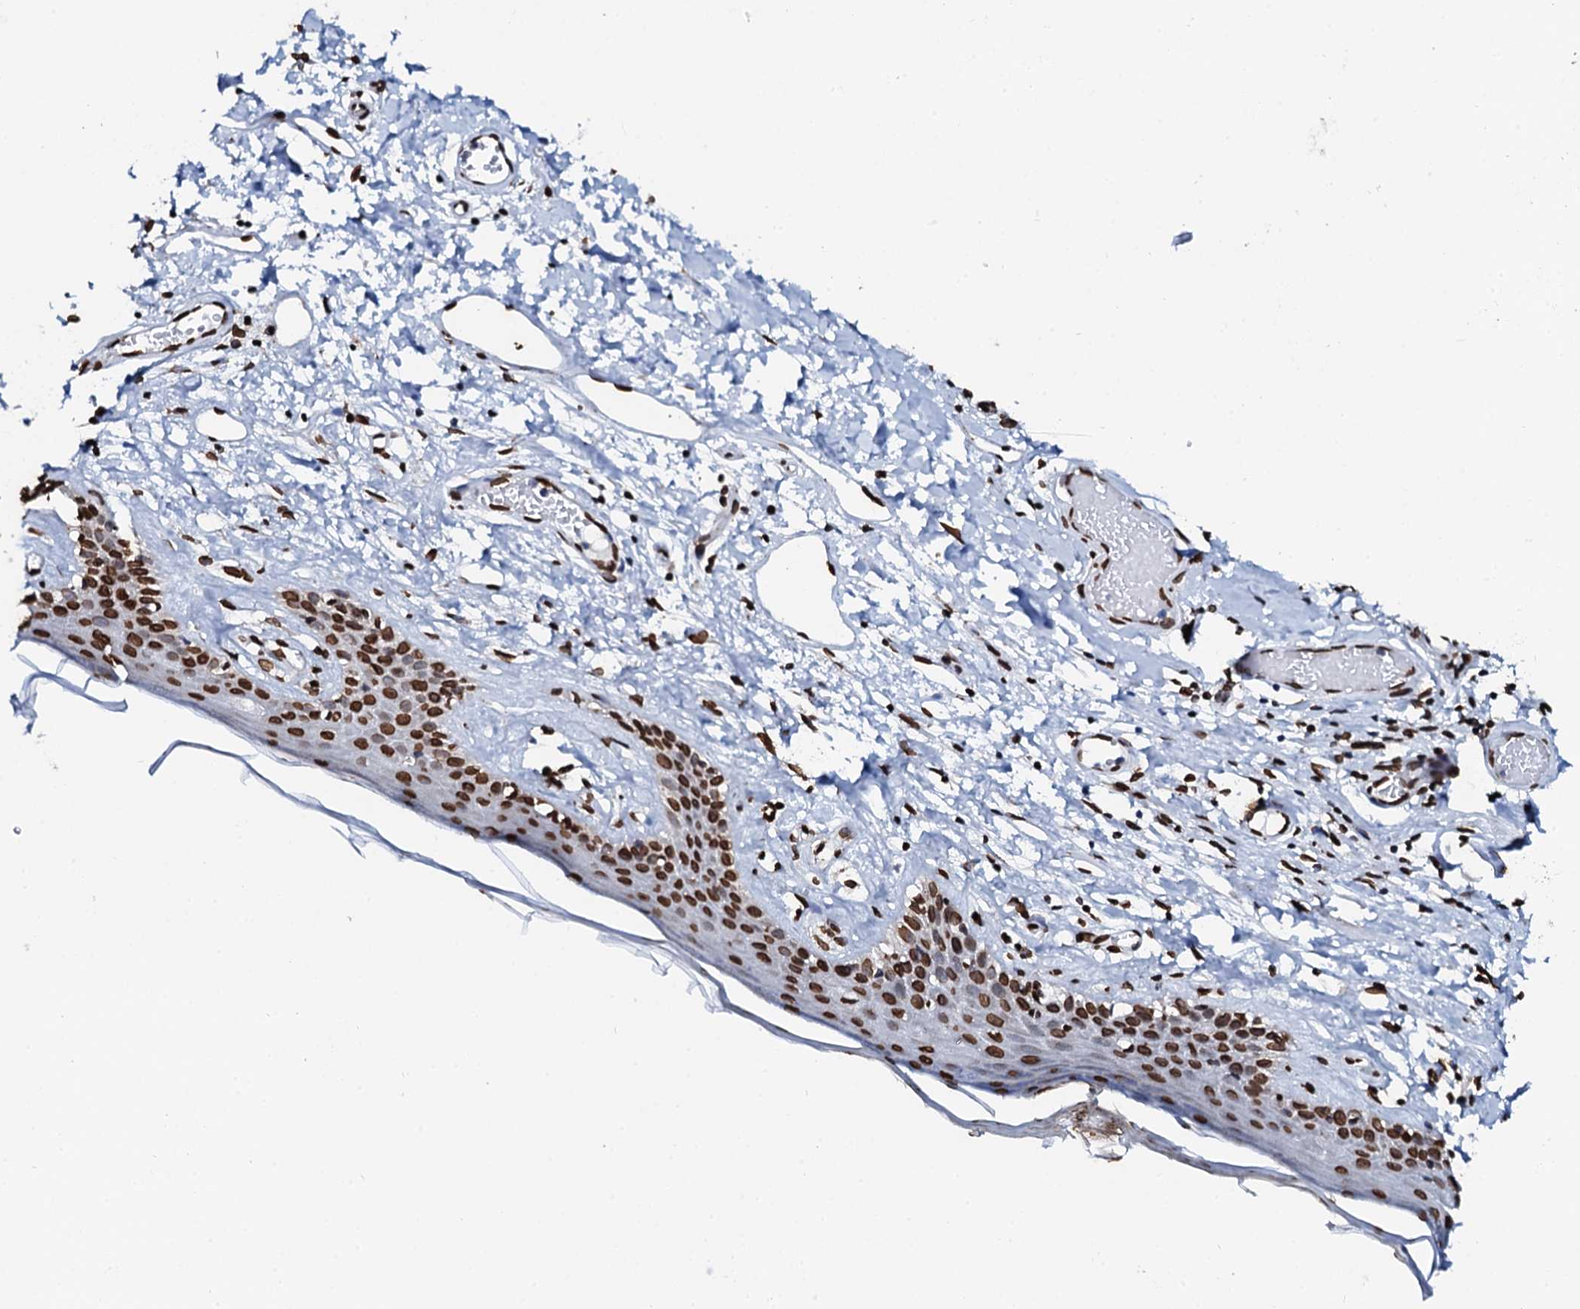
{"staining": {"intensity": "strong", "quantity": ">75%", "location": "nuclear"}, "tissue": "skin", "cell_type": "Epidermal cells", "image_type": "normal", "snomed": [{"axis": "morphology", "description": "Normal tissue, NOS"}, {"axis": "topography", "description": "Adipose tissue"}, {"axis": "topography", "description": "Vascular tissue"}, {"axis": "topography", "description": "Vulva"}, {"axis": "topography", "description": "Peripheral nerve tissue"}], "caption": "Strong nuclear protein staining is appreciated in about >75% of epidermal cells in skin. The staining was performed using DAB (3,3'-diaminobenzidine) to visualize the protein expression in brown, while the nuclei were stained in blue with hematoxylin (Magnification: 20x).", "gene": "KATNAL2", "patient": {"sex": "female", "age": 86}}